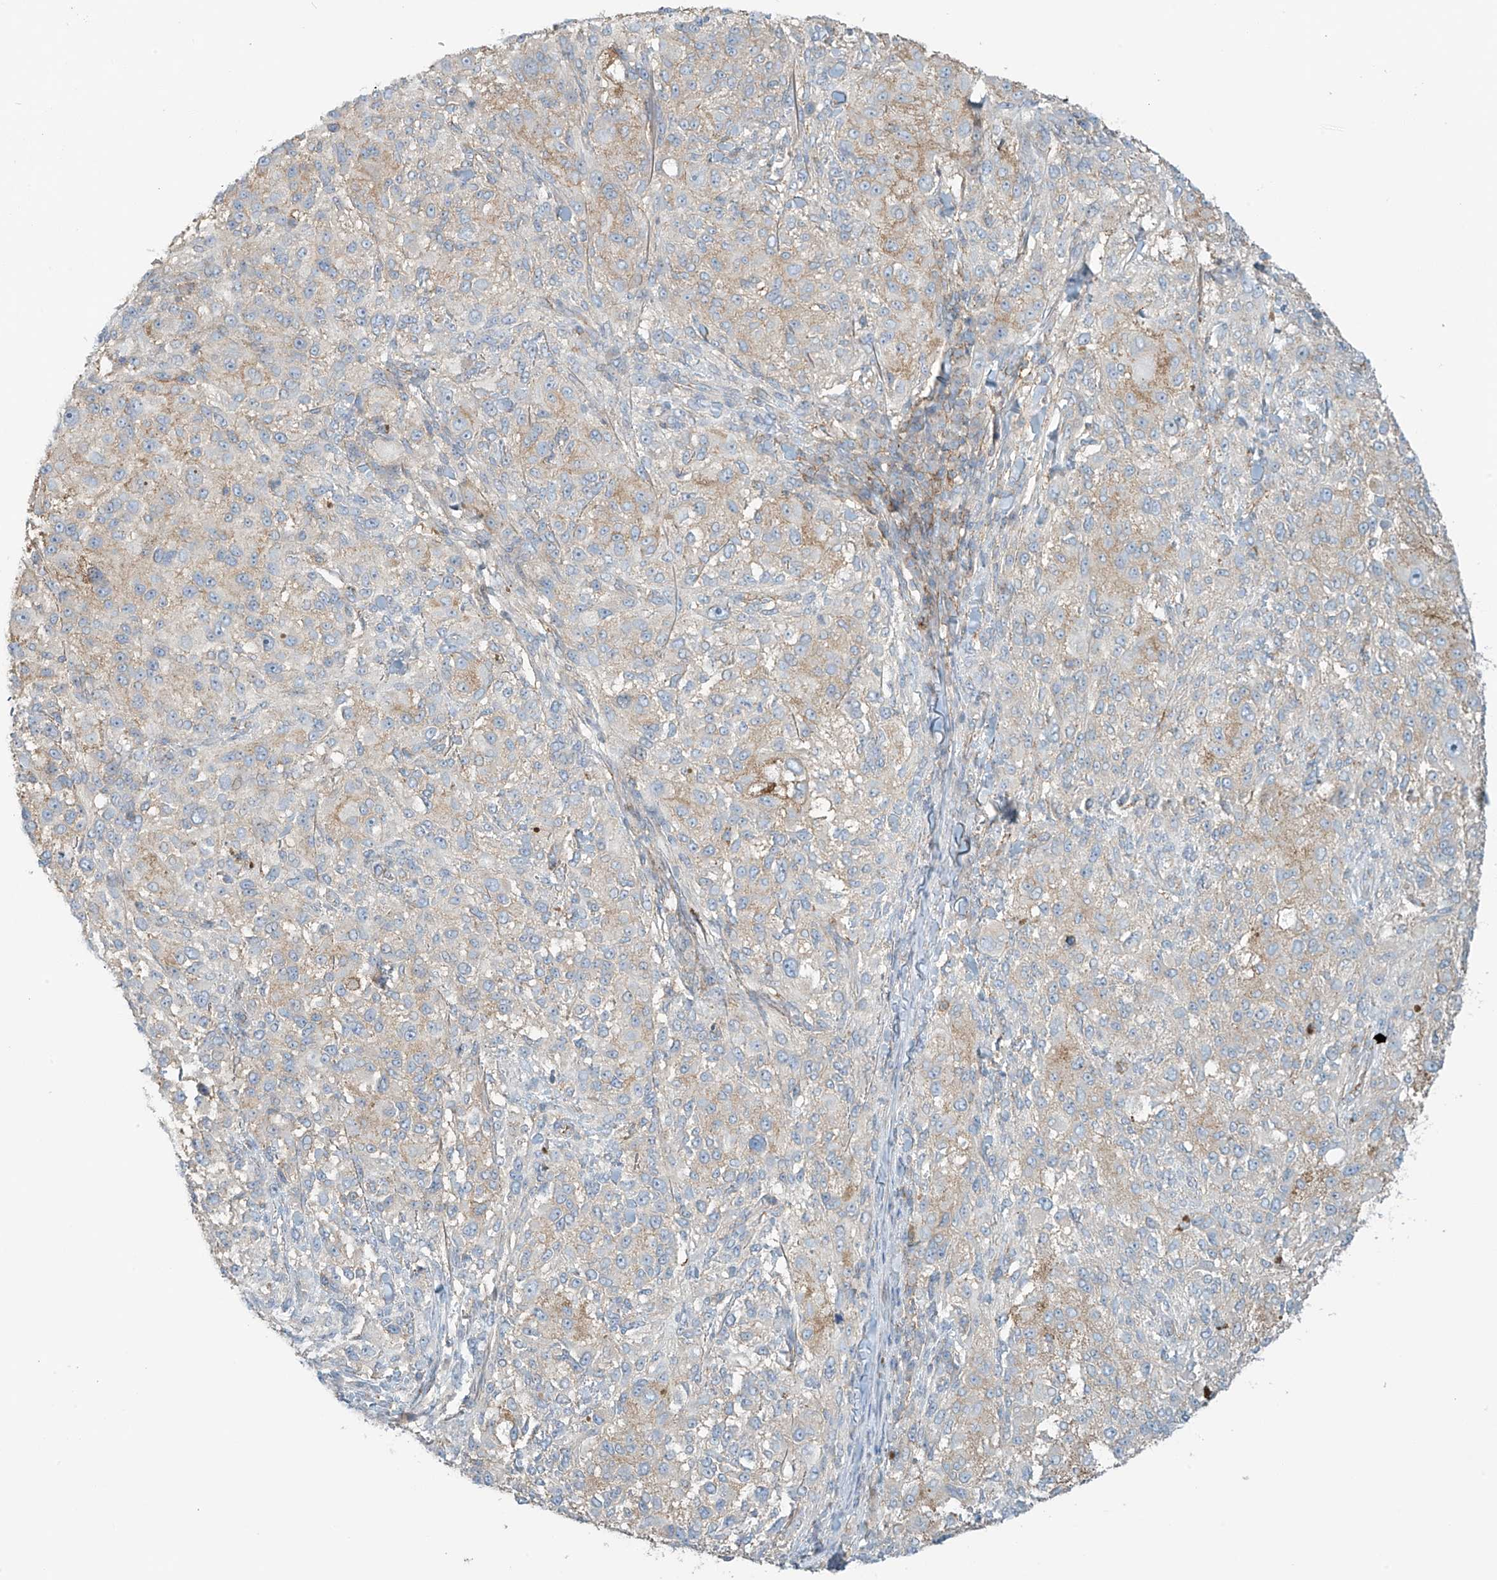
{"staining": {"intensity": "weak", "quantity": "<25%", "location": "cytoplasmic/membranous"}, "tissue": "melanoma", "cell_type": "Tumor cells", "image_type": "cancer", "snomed": [{"axis": "morphology", "description": "Necrosis, NOS"}, {"axis": "morphology", "description": "Malignant melanoma, NOS"}, {"axis": "topography", "description": "Skin"}], "caption": "DAB (3,3'-diaminobenzidine) immunohistochemical staining of malignant melanoma reveals no significant expression in tumor cells. The staining is performed using DAB brown chromogen with nuclei counter-stained in using hematoxylin.", "gene": "SLC9A2", "patient": {"sex": "female", "age": 87}}